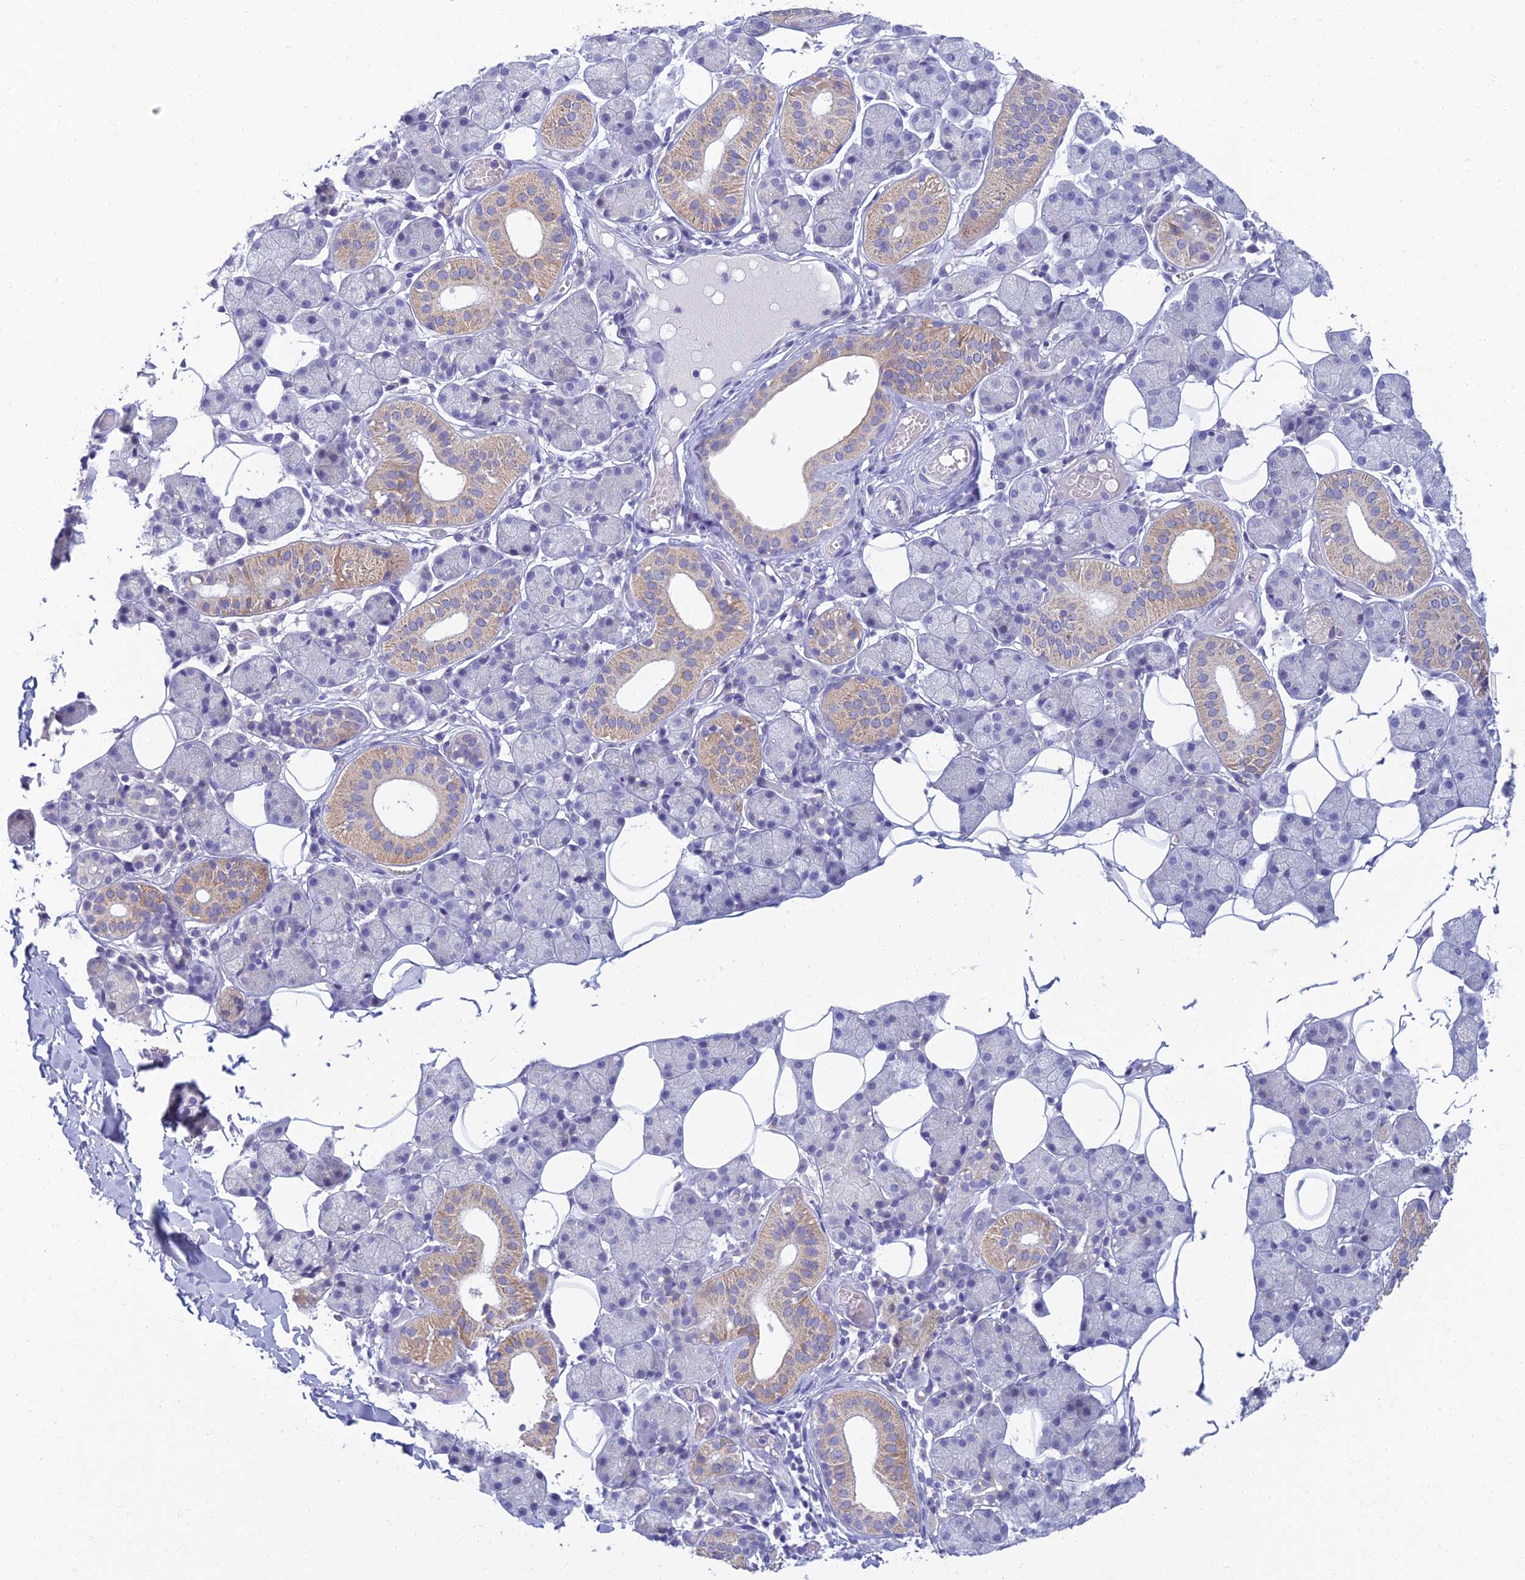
{"staining": {"intensity": "weak", "quantity": "25%-75%", "location": "cytoplasmic/membranous"}, "tissue": "salivary gland", "cell_type": "Glandular cells", "image_type": "normal", "snomed": [{"axis": "morphology", "description": "Normal tissue, NOS"}, {"axis": "topography", "description": "Salivary gland"}], "caption": "High-magnification brightfield microscopy of unremarkable salivary gland stained with DAB (brown) and counterstained with hematoxylin (blue). glandular cells exhibit weak cytoplasmic/membranous expression is appreciated in about25%-75% of cells. Nuclei are stained in blue.", "gene": "SLC25A41", "patient": {"sex": "female", "age": 33}}